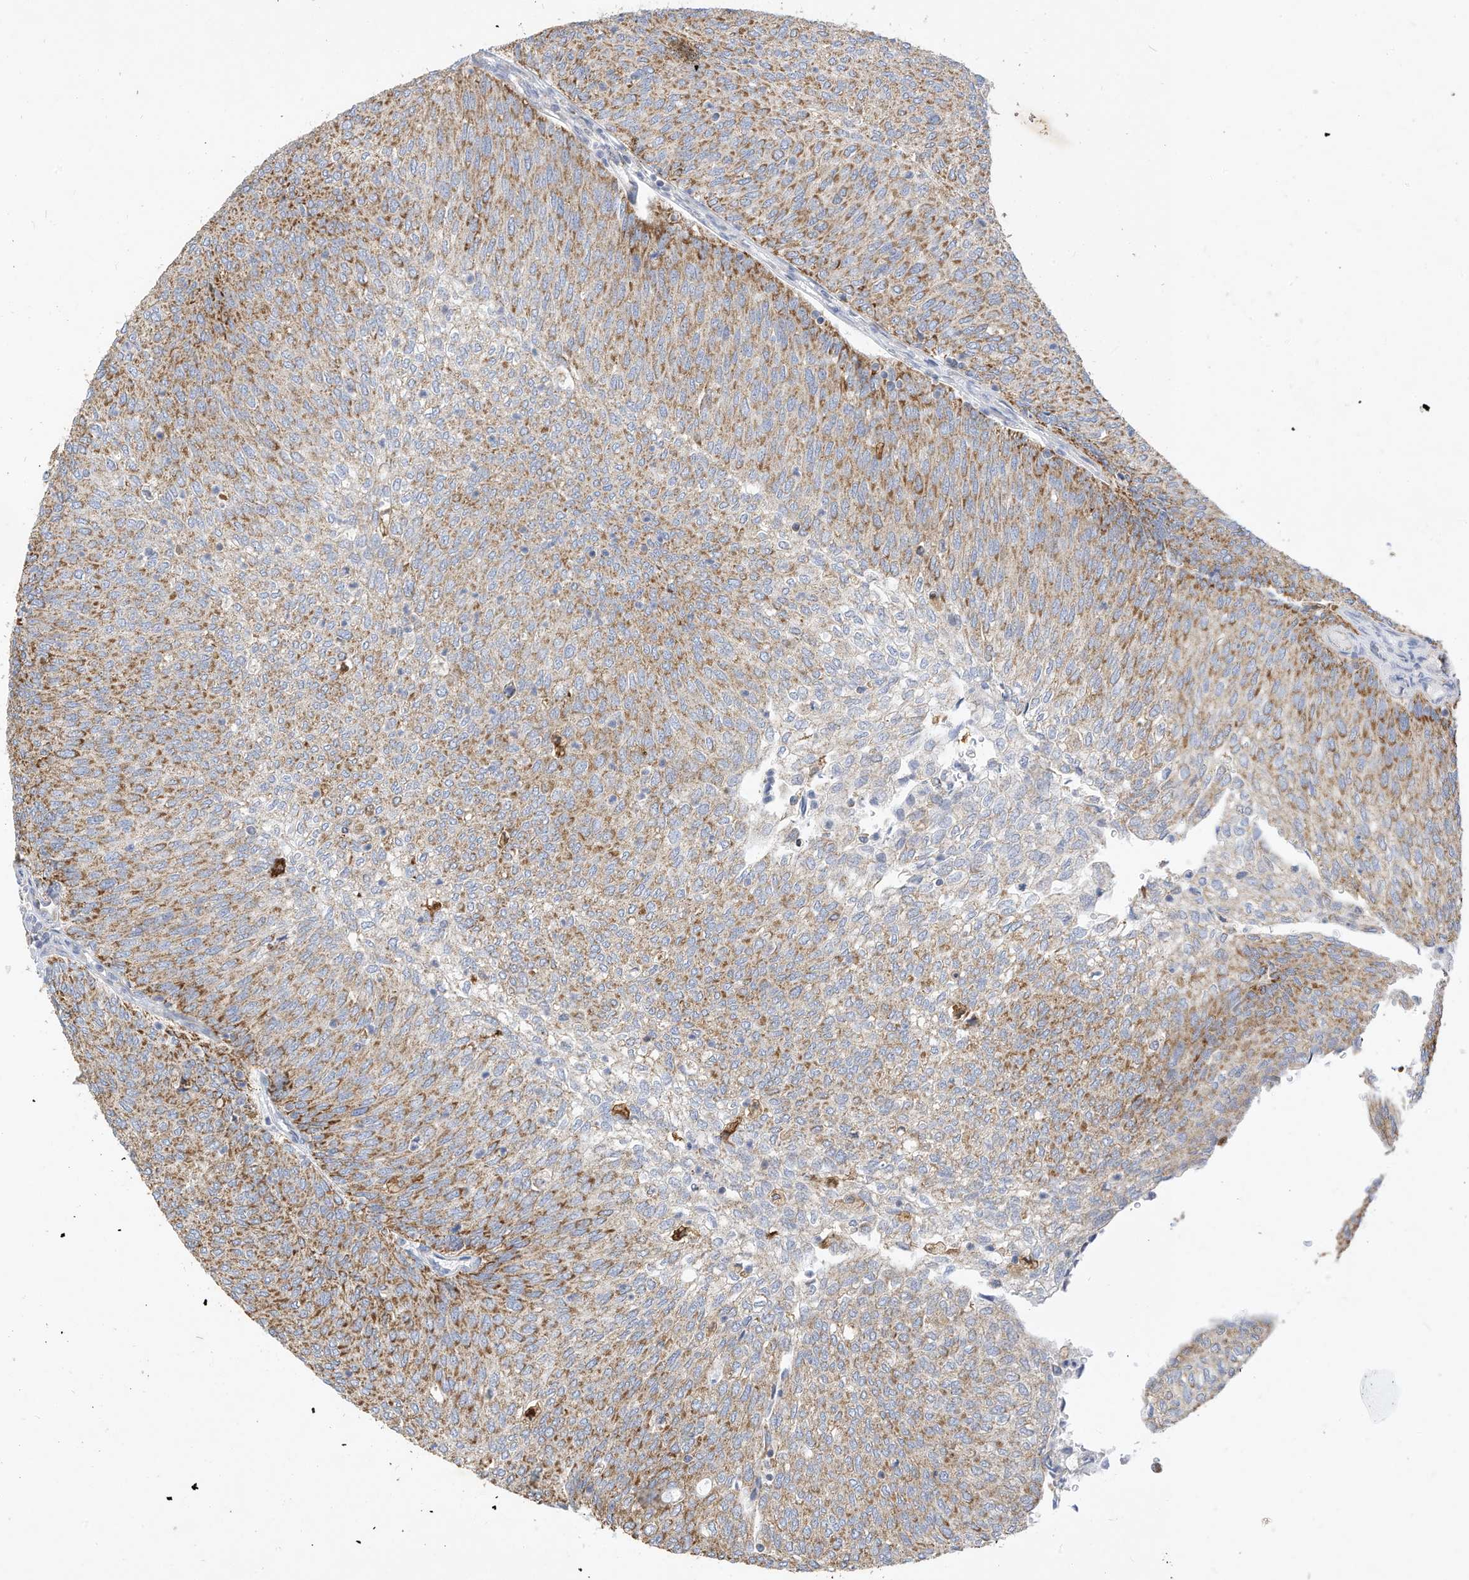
{"staining": {"intensity": "moderate", "quantity": ">75%", "location": "cytoplasmic/membranous"}, "tissue": "urothelial cancer", "cell_type": "Tumor cells", "image_type": "cancer", "snomed": [{"axis": "morphology", "description": "Urothelial carcinoma, Low grade"}, {"axis": "topography", "description": "Urinary bladder"}], "caption": "There is medium levels of moderate cytoplasmic/membranous staining in tumor cells of low-grade urothelial carcinoma, as demonstrated by immunohistochemical staining (brown color).", "gene": "RHOH", "patient": {"sex": "female", "age": 79}}